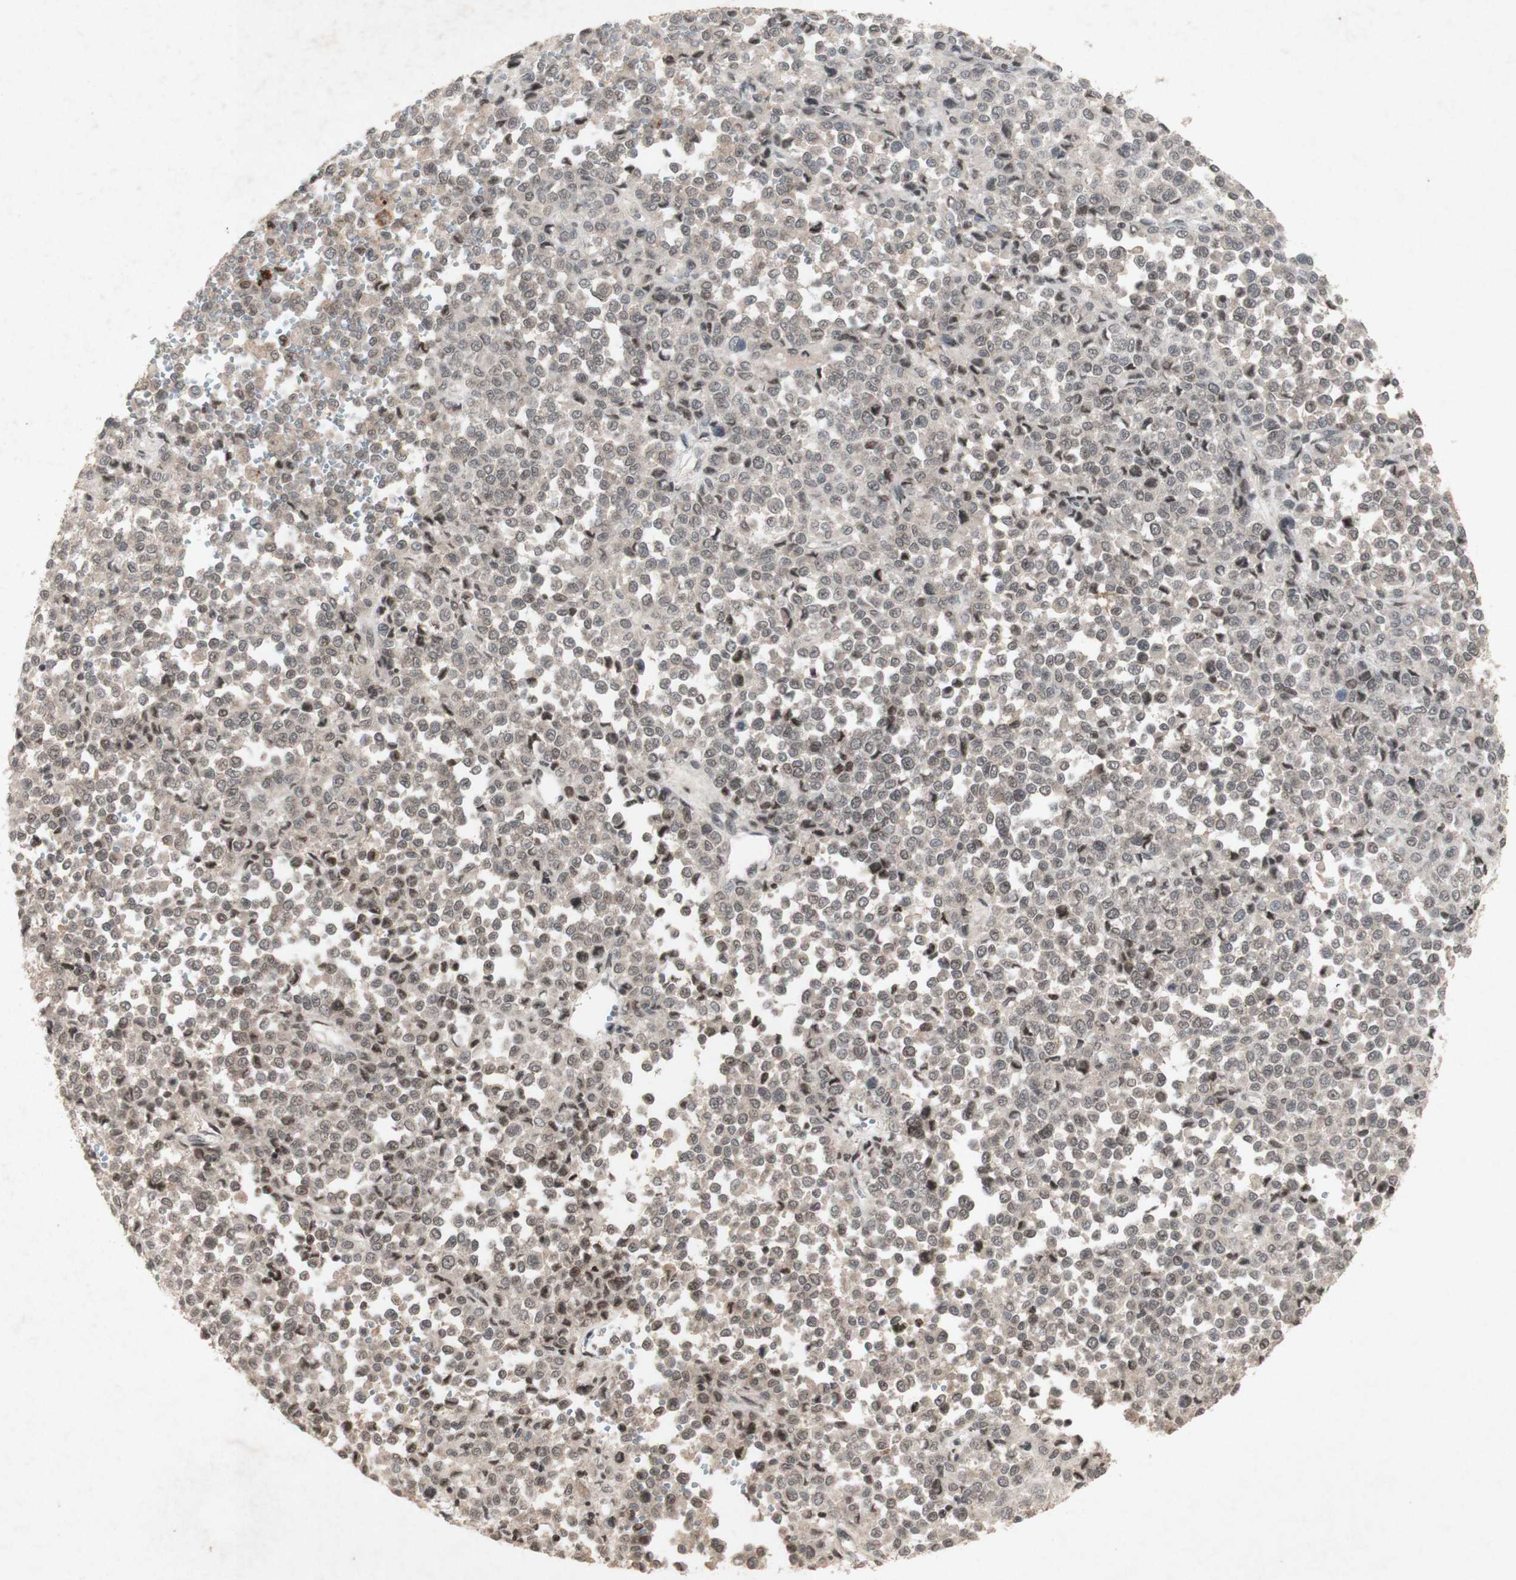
{"staining": {"intensity": "weak", "quantity": ">75%", "location": "cytoplasmic/membranous"}, "tissue": "melanoma", "cell_type": "Tumor cells", "image_type": "cancer", "snomed": [{"axis": "morphology", "description": "Malignant melanoma, Metastatic site"}, {"axis": "topography", "description": "Pancreas"}], "caption": "Melanoma stained with a brown dye shows weak cytoplasmic/membranous positive staining in about >75% of tumor cells.", "gene": "PLXNA1", "patient": {"sex": "female", "age": 30}}